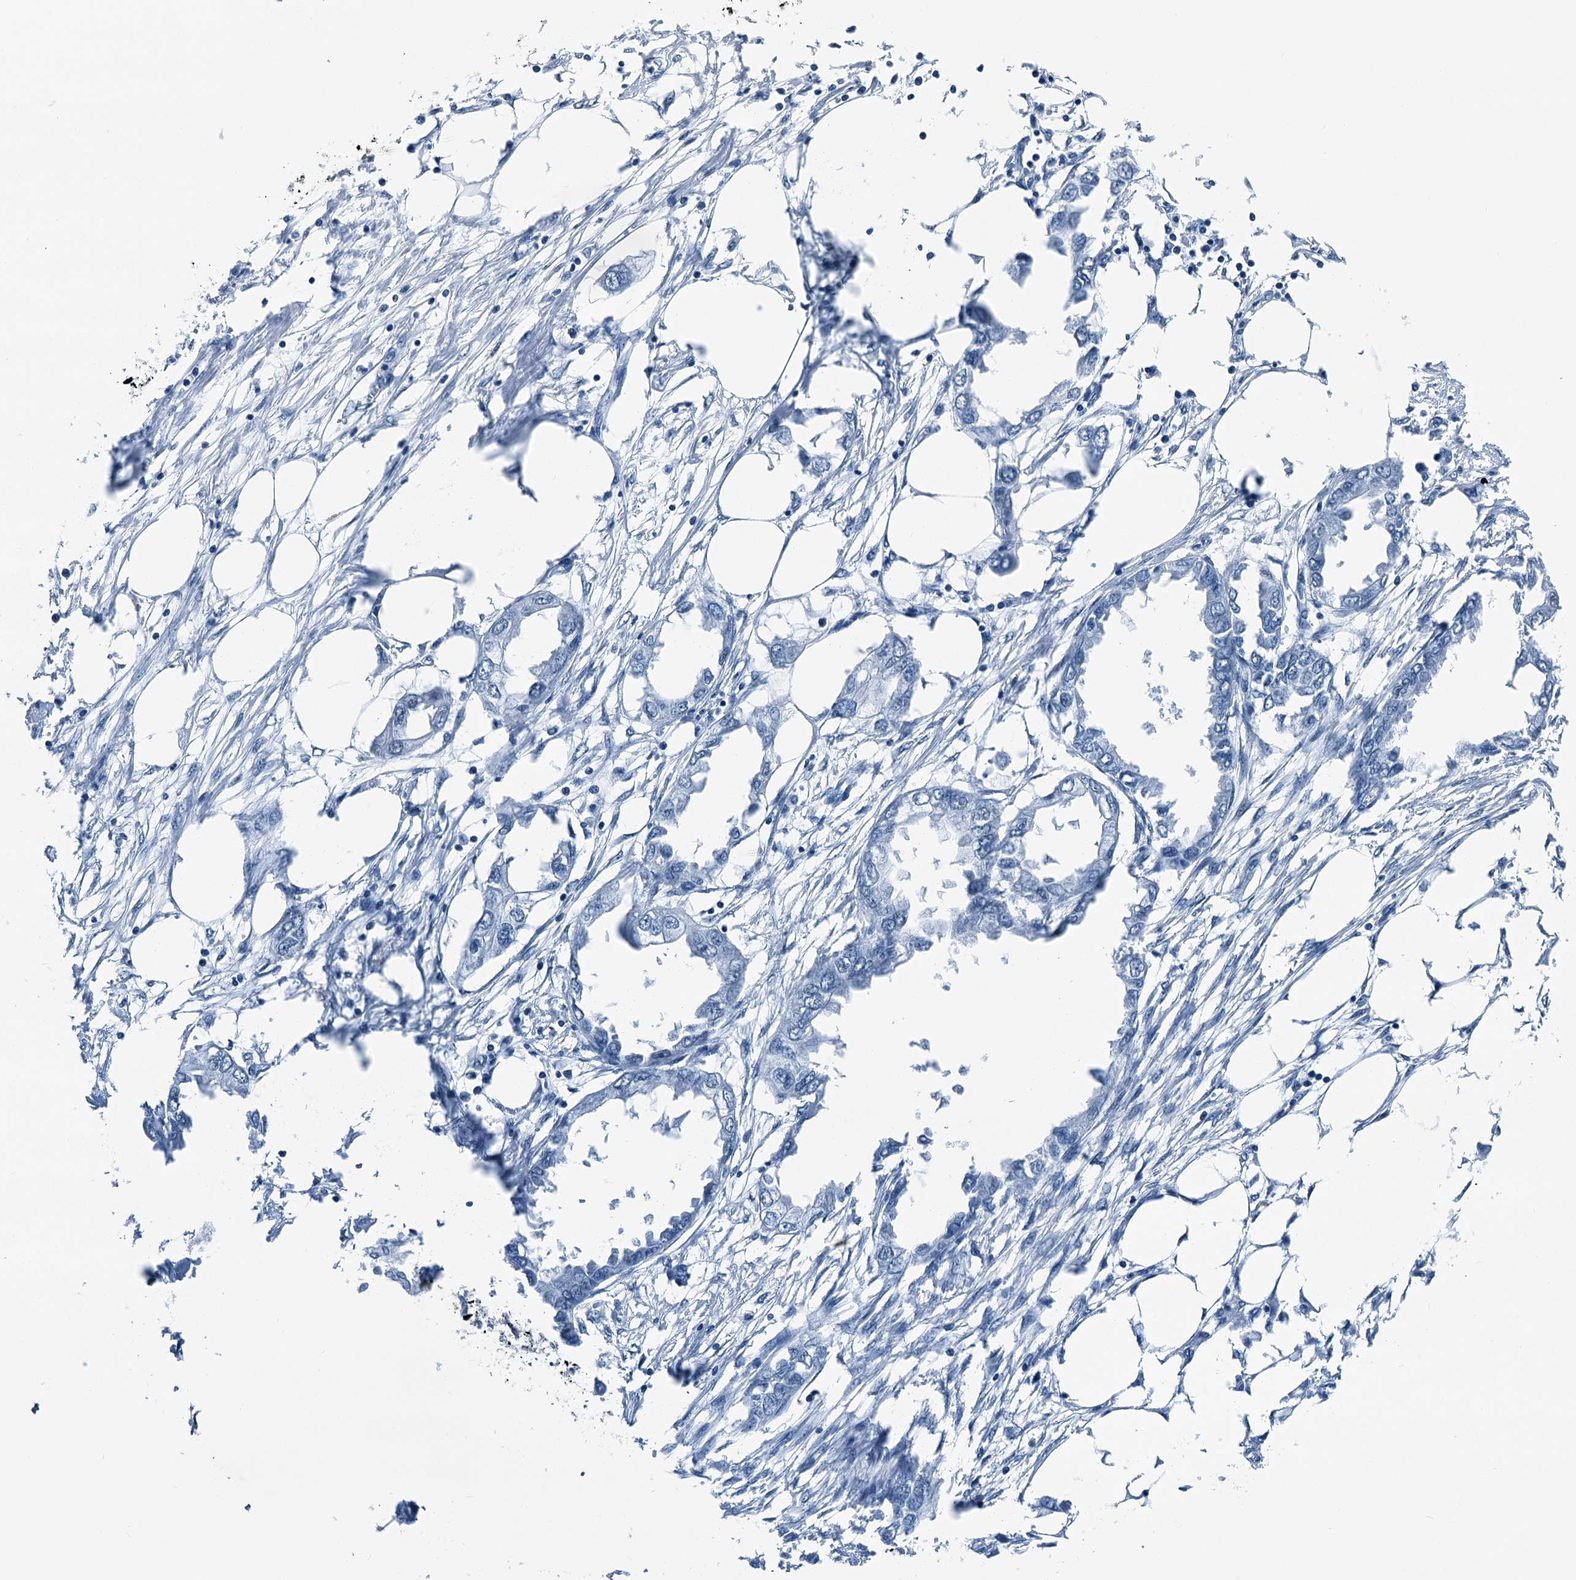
{"staining": {"intensity": "negative", "quantity": "none", "location": "none"}, "tissue": "endometrial cancer", "cell_type": "Tumor cells", "image_type": "cancer", "snomed": [{"axis": "morphology", "description": "Adenocarcinoma, NOS"}, {"axis": "morphology", "description": "Adenocarcinoma, metastatic, NOS"}, {"axis": "topography", "description": "Adipose tissue"}, {"axis": "topography", "description": "Endometrium"}], "caption": "The image shows no significant expression in tumor cells of endometrial adenocarcinoma.", "gene": "TRPT1", "patient": {"sex": "female", "age": 67}}